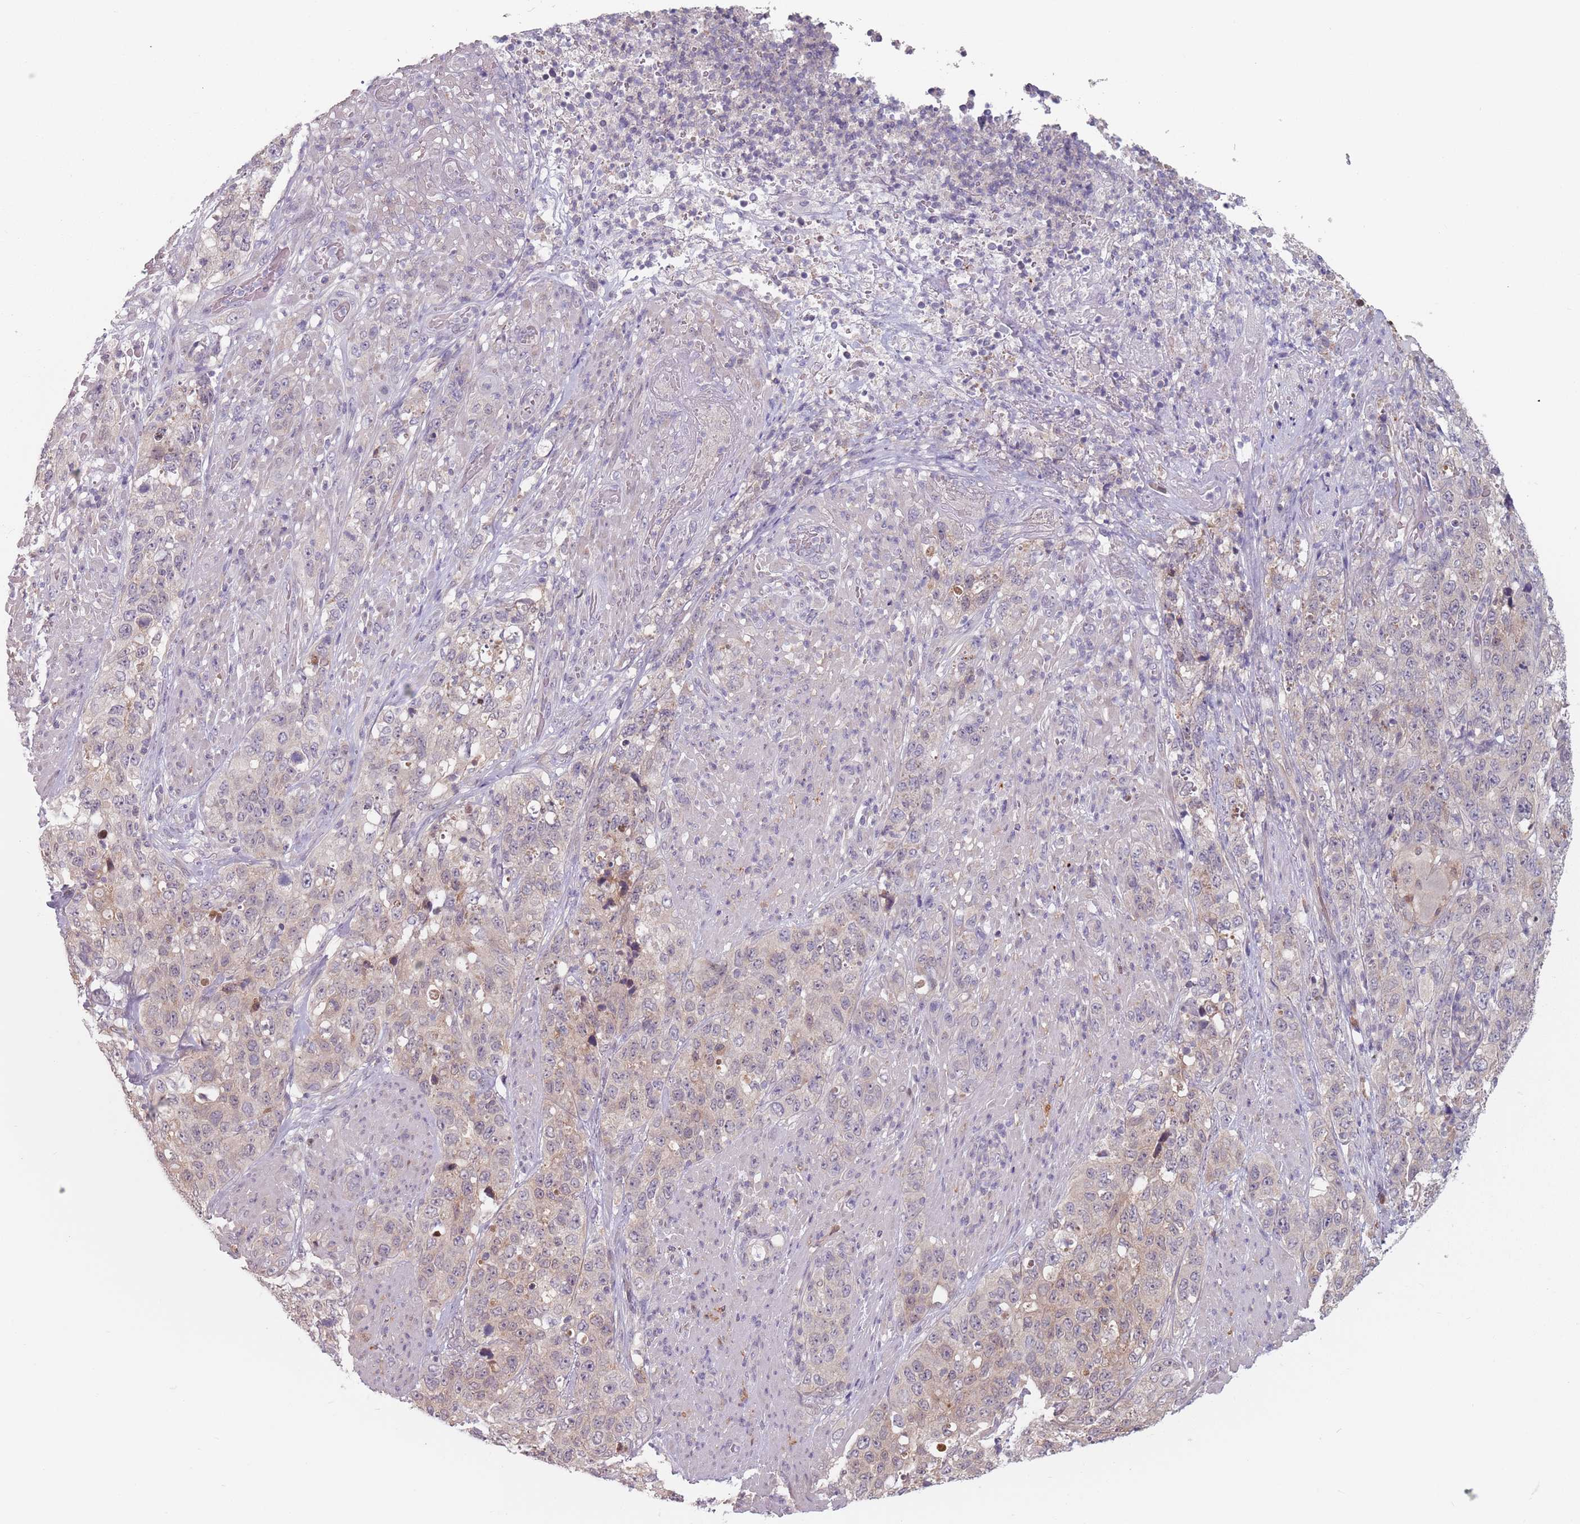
{"staining": {"intensity": "negative", "quantity": "none", "location": "none"}, "tissue": "stomach cancer", "cell_type": "Tumor cells", "image_type": "cancer", "snomed": [{"axis": "morphology", "description": "Adenocarcinoma, NOS"}, {"axis": "topography", "description": "Stomach"}], "caption": "Image shows no significant protein positivity in tumor cells of stomach cancer.", "gene": "NAXE", "patient": {"sex": "male", "age": 48}}